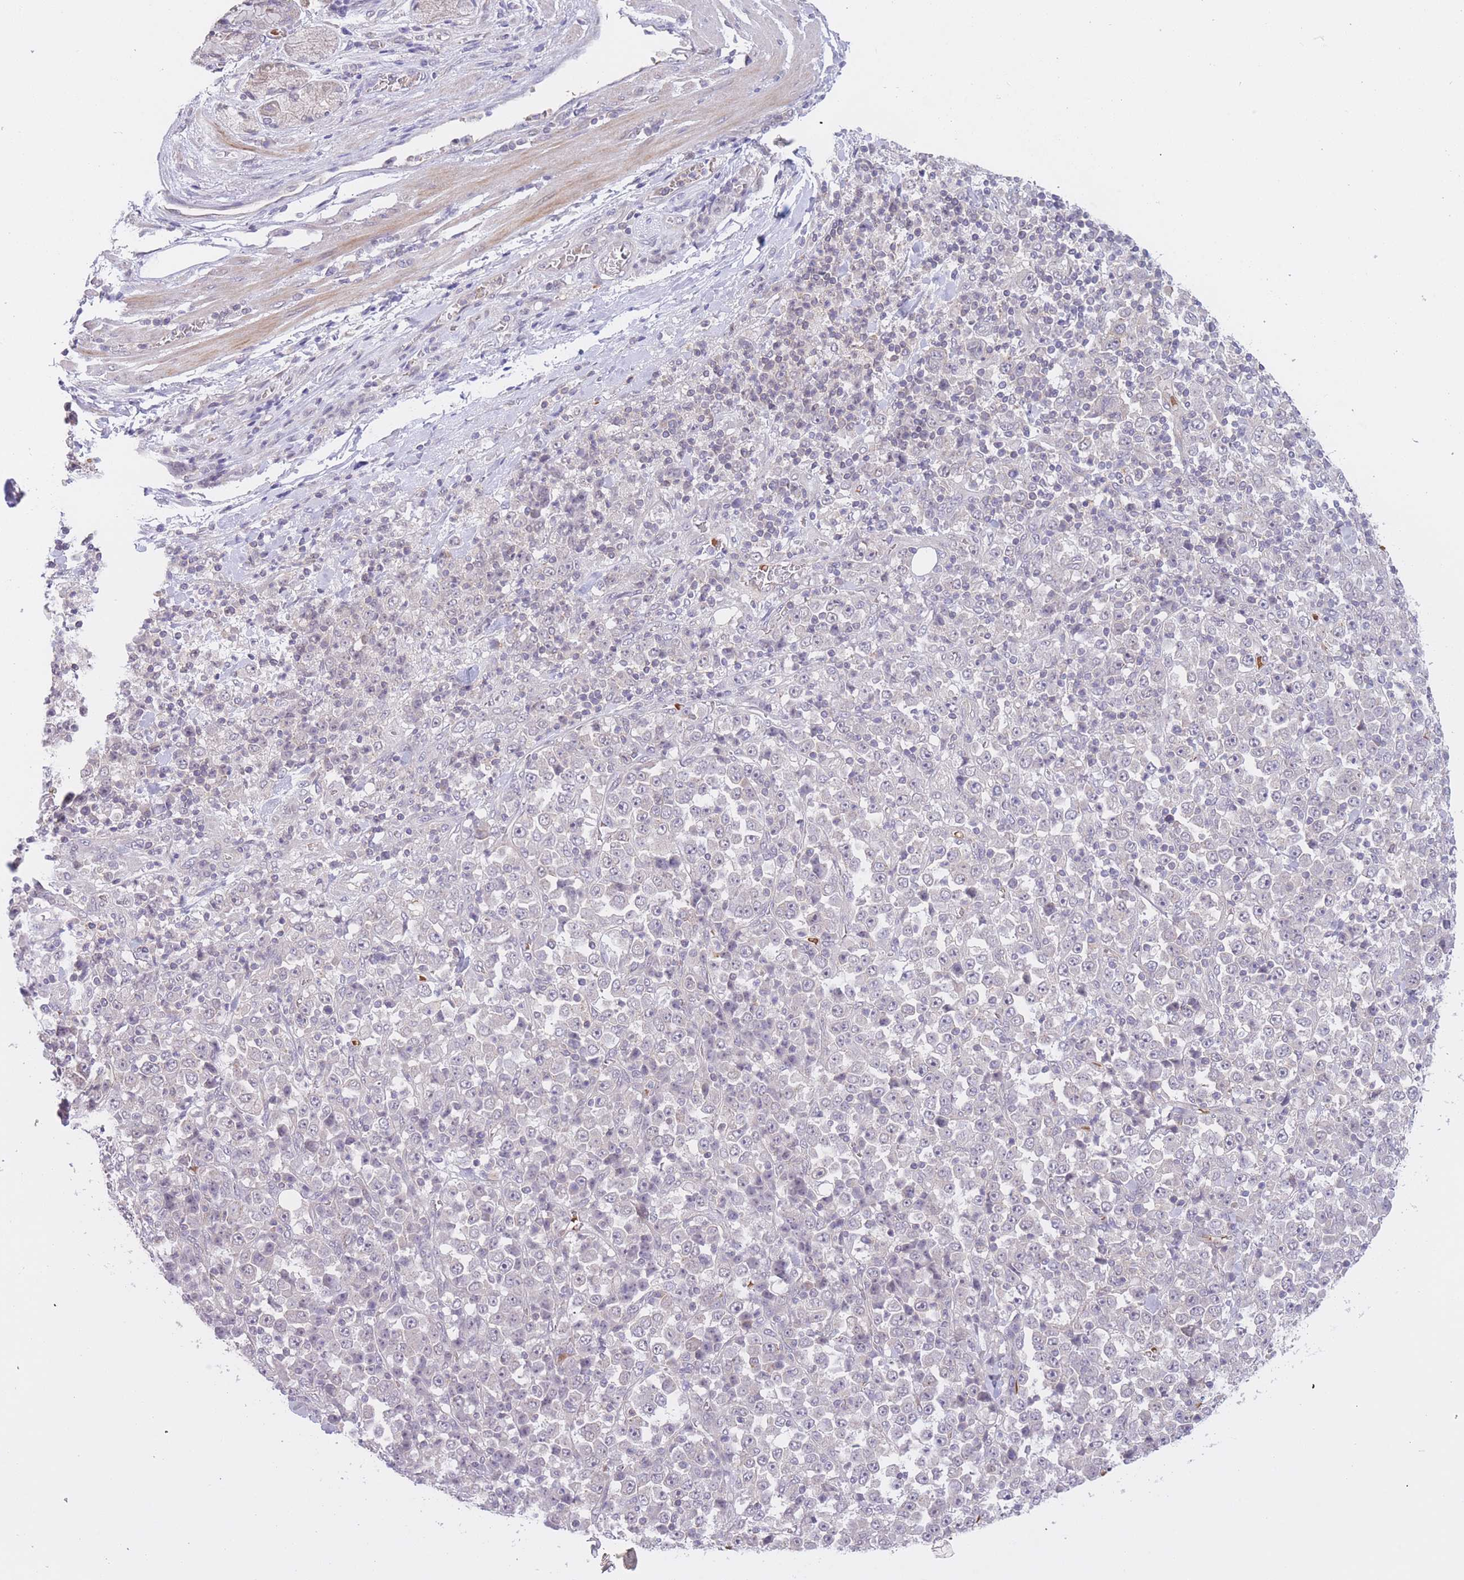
{"staining": {"intensity": "negative", "quantity": "none", "location": "none"}, "tissue": "stomach cancer", "cell_type": "Tumor cells", "image_type": "cancer", "snomed": [{"axis": "morphology", "description": "Normal tissue, NOS"}, {"axis": "morphology", "description": "Adenocarcinoma, NOS"}, {"axis": "topography", "description": "Stomach, upper"}, {"axis": "topography", "description": "Stomach"}], "caption": "The micrograph shows no significant positivity in tumor cells of stomach adenocarcinoma.", "gene": "FUT5", "patient": {"sex": "male", "age": 59}}